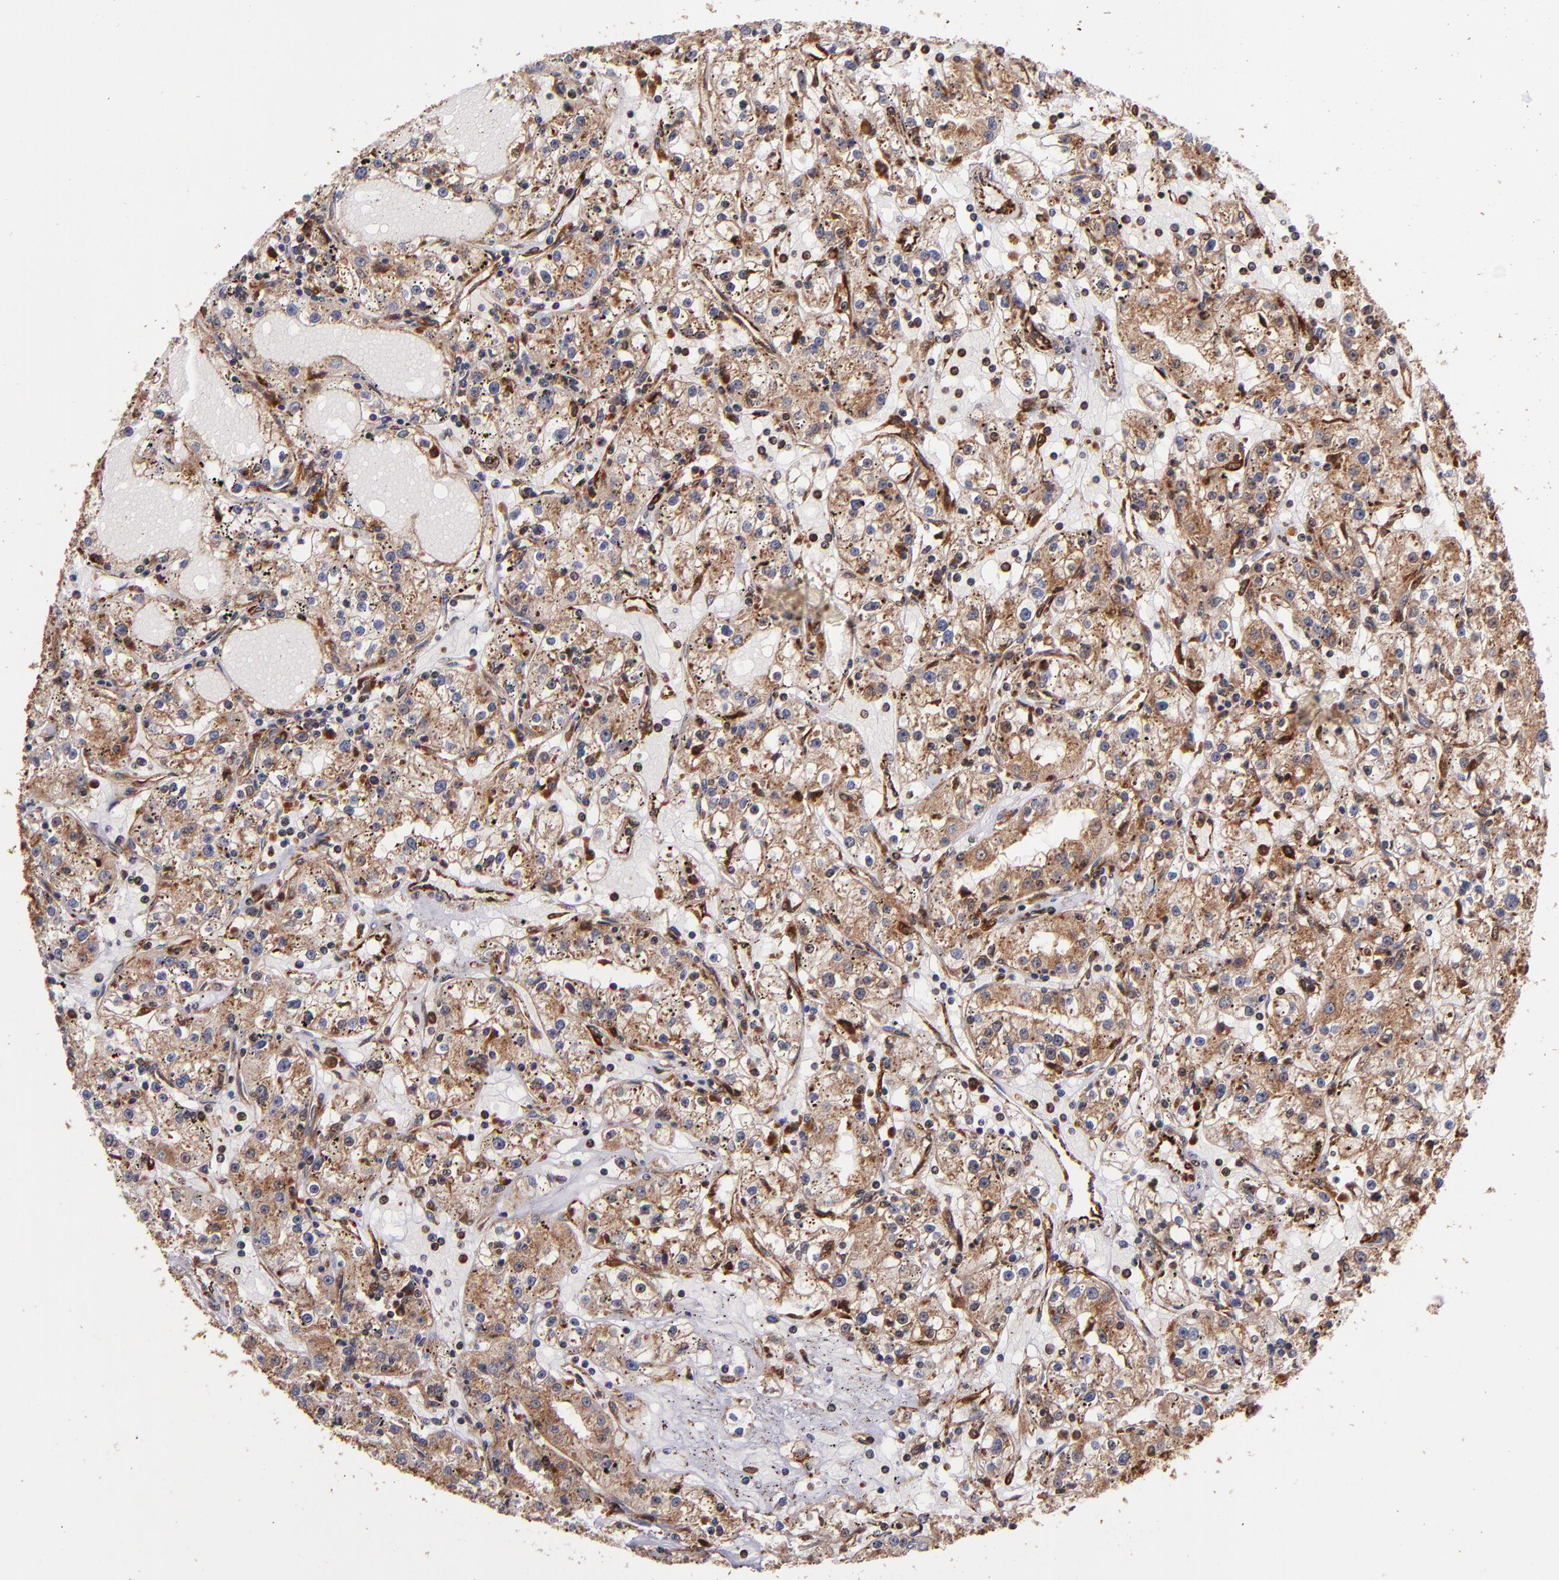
{"staining": {"intensity": "moderate", "quantity": ">75%", "location": "cytoplasmic/membranous"}, "tissue": "renal cancer", "cell_type": "Tumor cells", "image_type": "cancer", "snomed": [{"axis": "morphology", "description": "Adenocarcinoma, NOS"}, {"axis": "topography", "description": "Kidney"}], "caption": "Protein staining demonstrates moderate cytoplasmic/membranous positivity in about >75% of tumor cells in renal cancer (adenocarcinoma).", "gene": "STX8", "patient": {"sex": "male", "age": 56}}